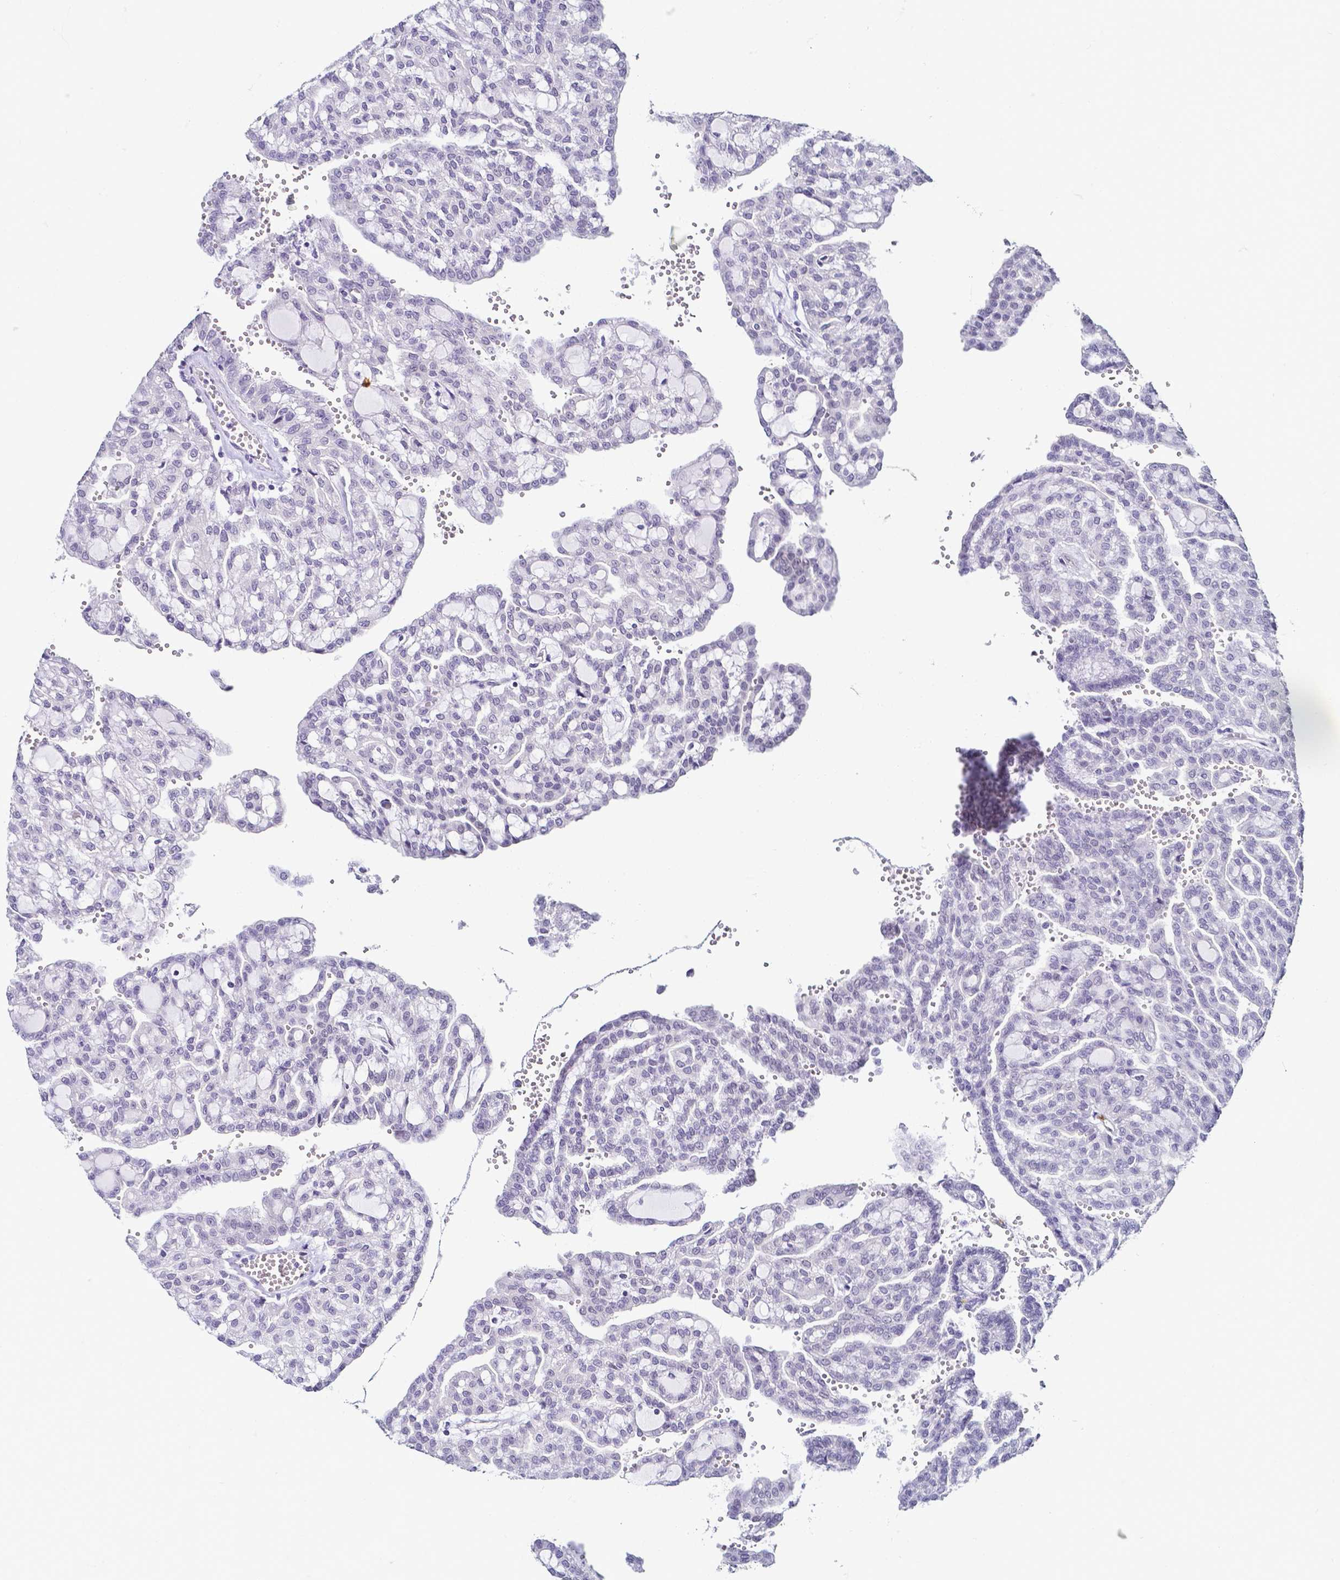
{"staining": {"intensity": "negative", "quantity": "none", "location": "none"}, "tissue": "renal cancer", "cell_type": "Tumor cells", "image_type": "cancer", "snomed": [{"axis": "morphology", "description": "Adenocarcinoma, NOS"}, {"axis": "topography", "description": "Kidney"}], "caption": "DAB (3,3'-diaminobenzidine) immunohistochemical staining of renal adenocarcinoma reveals no significant staining in tumor cells. The staining is performed using DAB (3,3'-diaminobenzidine) brown chromogen with nuclei counter-stained in using hematoxylin.", "gene": "FAM83G", "patient": {"sex": "male", "age": 63}}